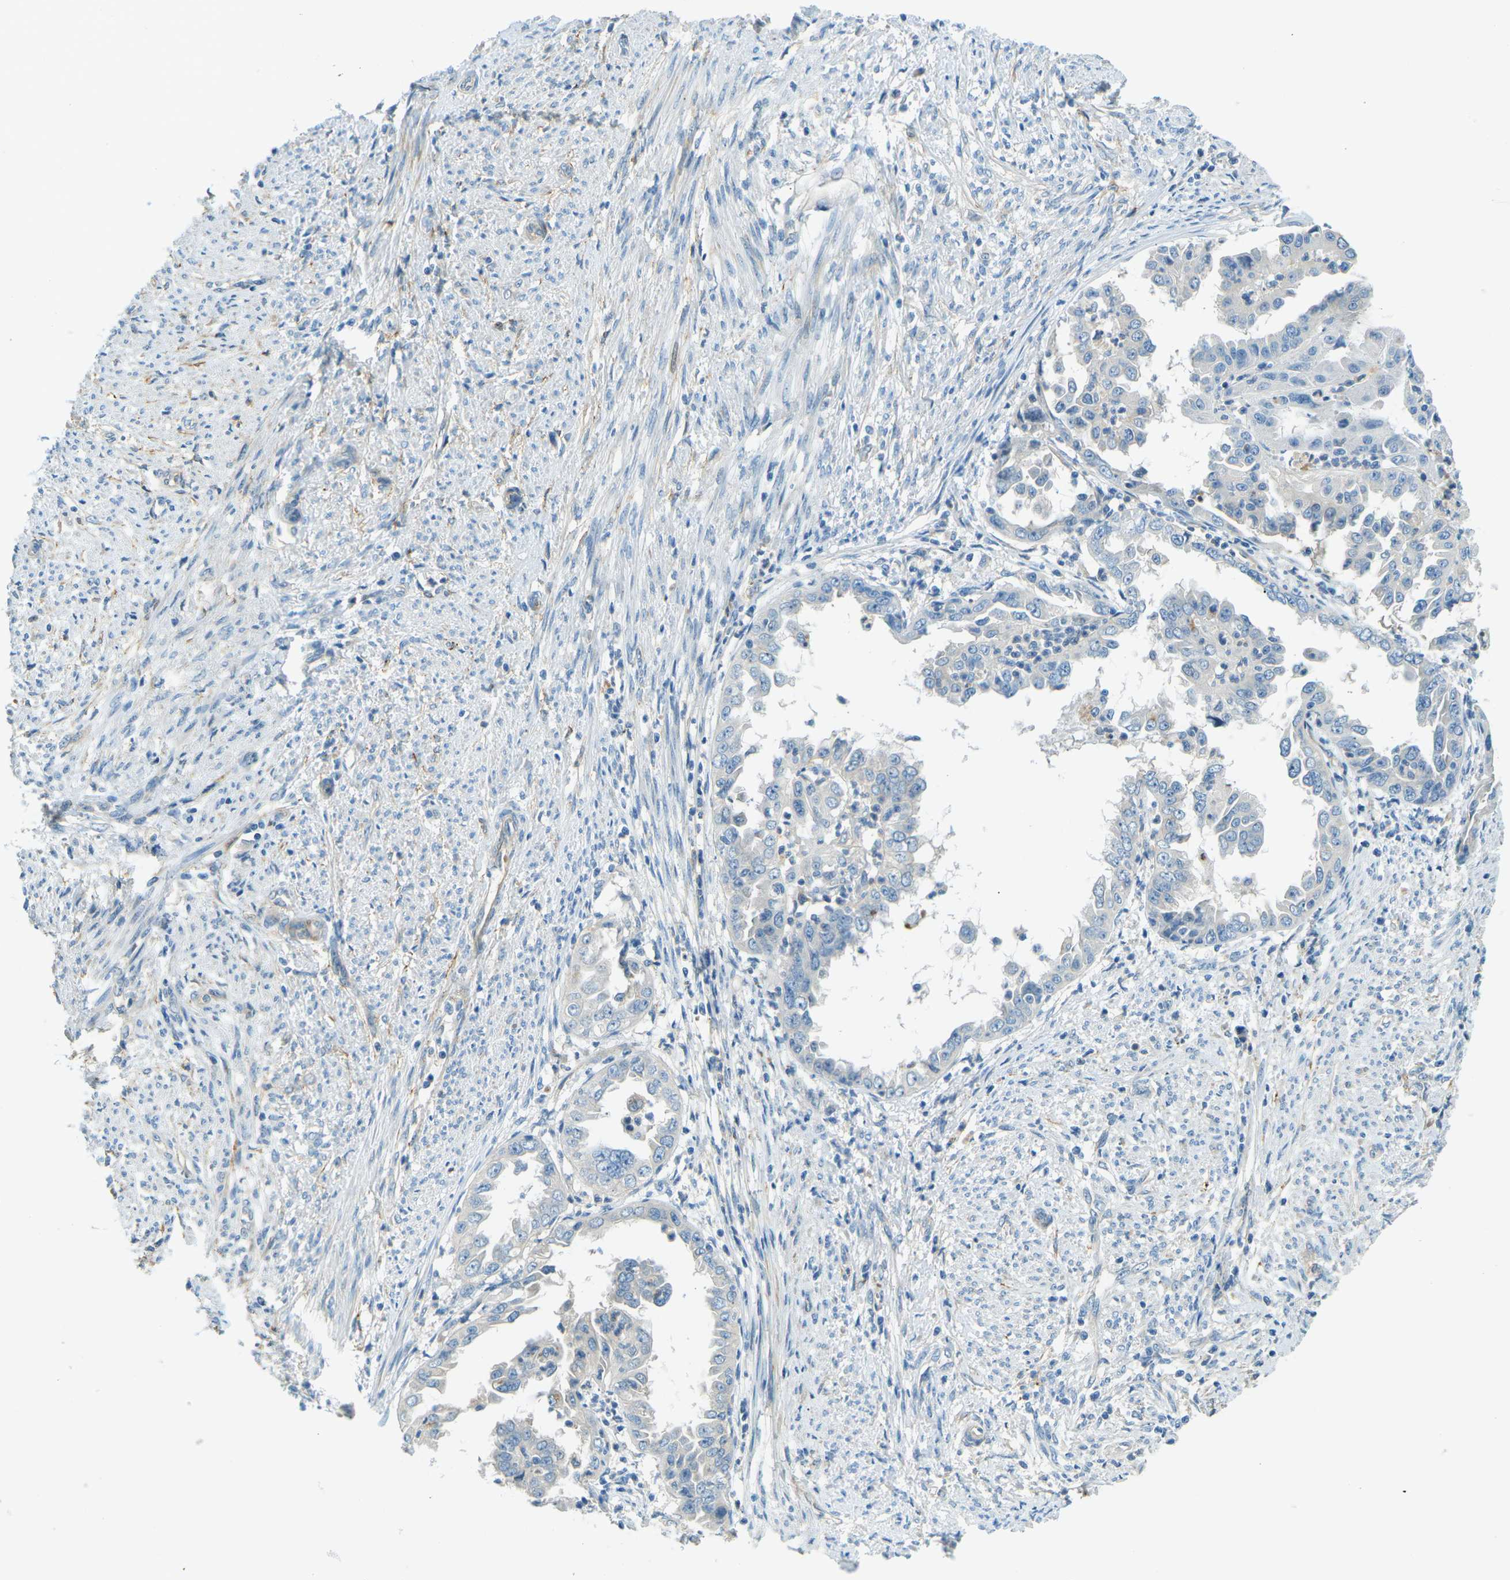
{"staining": {"intensity": "negative", "quantity": "none", "location": "none"}, "tissue": "endometrial cancer", "cell_type": "Tumor cells", "image_type": "cancer", "snomed": [{"axis": "morphology", "description": "Adenocarcinoma, NOS"}, {"axis": "topography", "description": "Endometrium"}], "caption": "Human endometrial cancer (adenocarcinoma) stained for a protein using IHC exhibits no staining in tumor cells.", "gene": "ZNF367", "patient": {"sex": "female", "age": 85}}